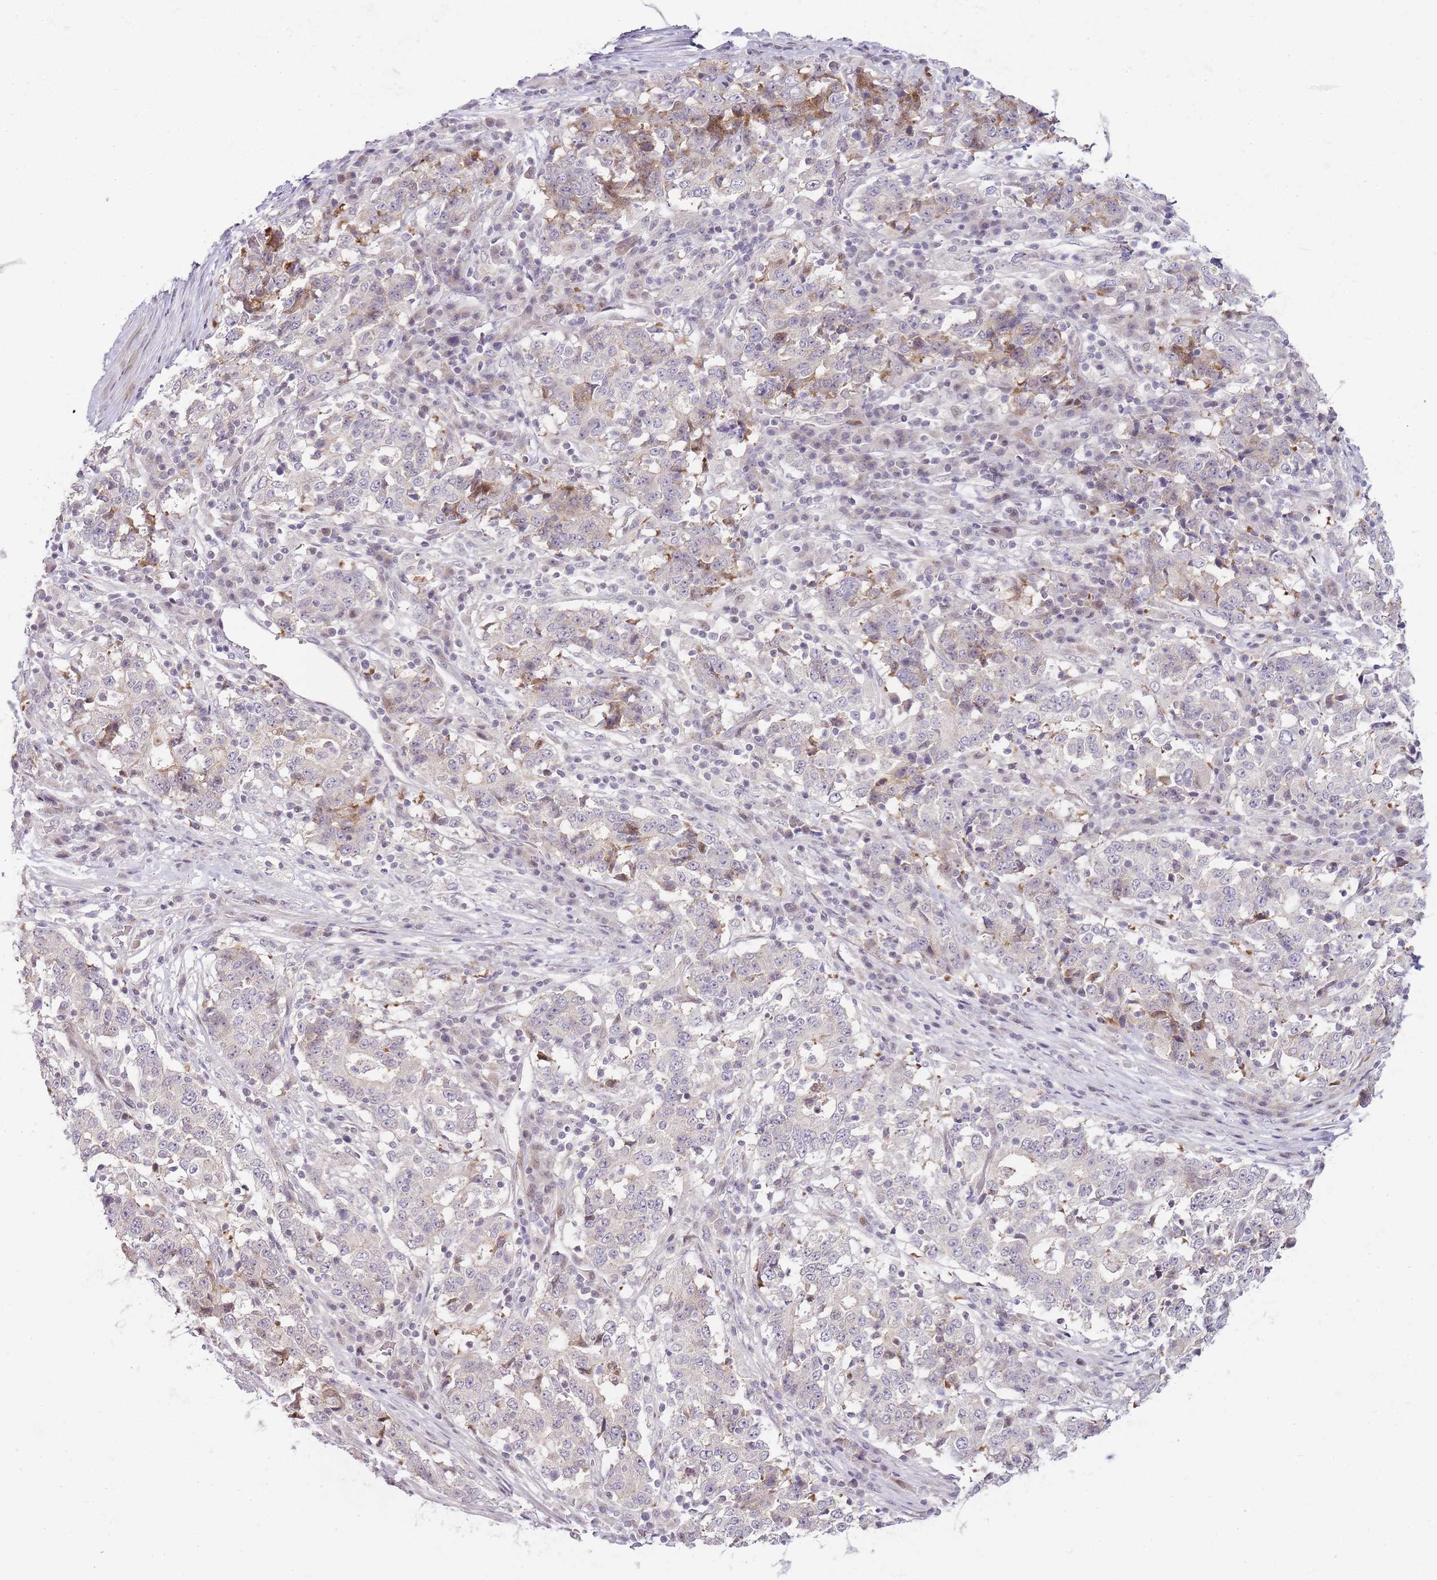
{"staining": {"intensity": "negative", "quantity": "none", "location": "none"}, "tissue": "stomach cancer", "cell_type": "Tumor cells", "image_type": "cancer", "snomed": [{"axis": "morphology", "description": "Adenocarcinoma, NOS"}, {"axis": "topography", "description": "Stomach"}], "caption": "Stomach adenocarcinoma was stained to show a protein in brown. There is no significant positivity in tumor cells.", "gene": "OGG1", "patient": {"sex": "male", "age": 59}}